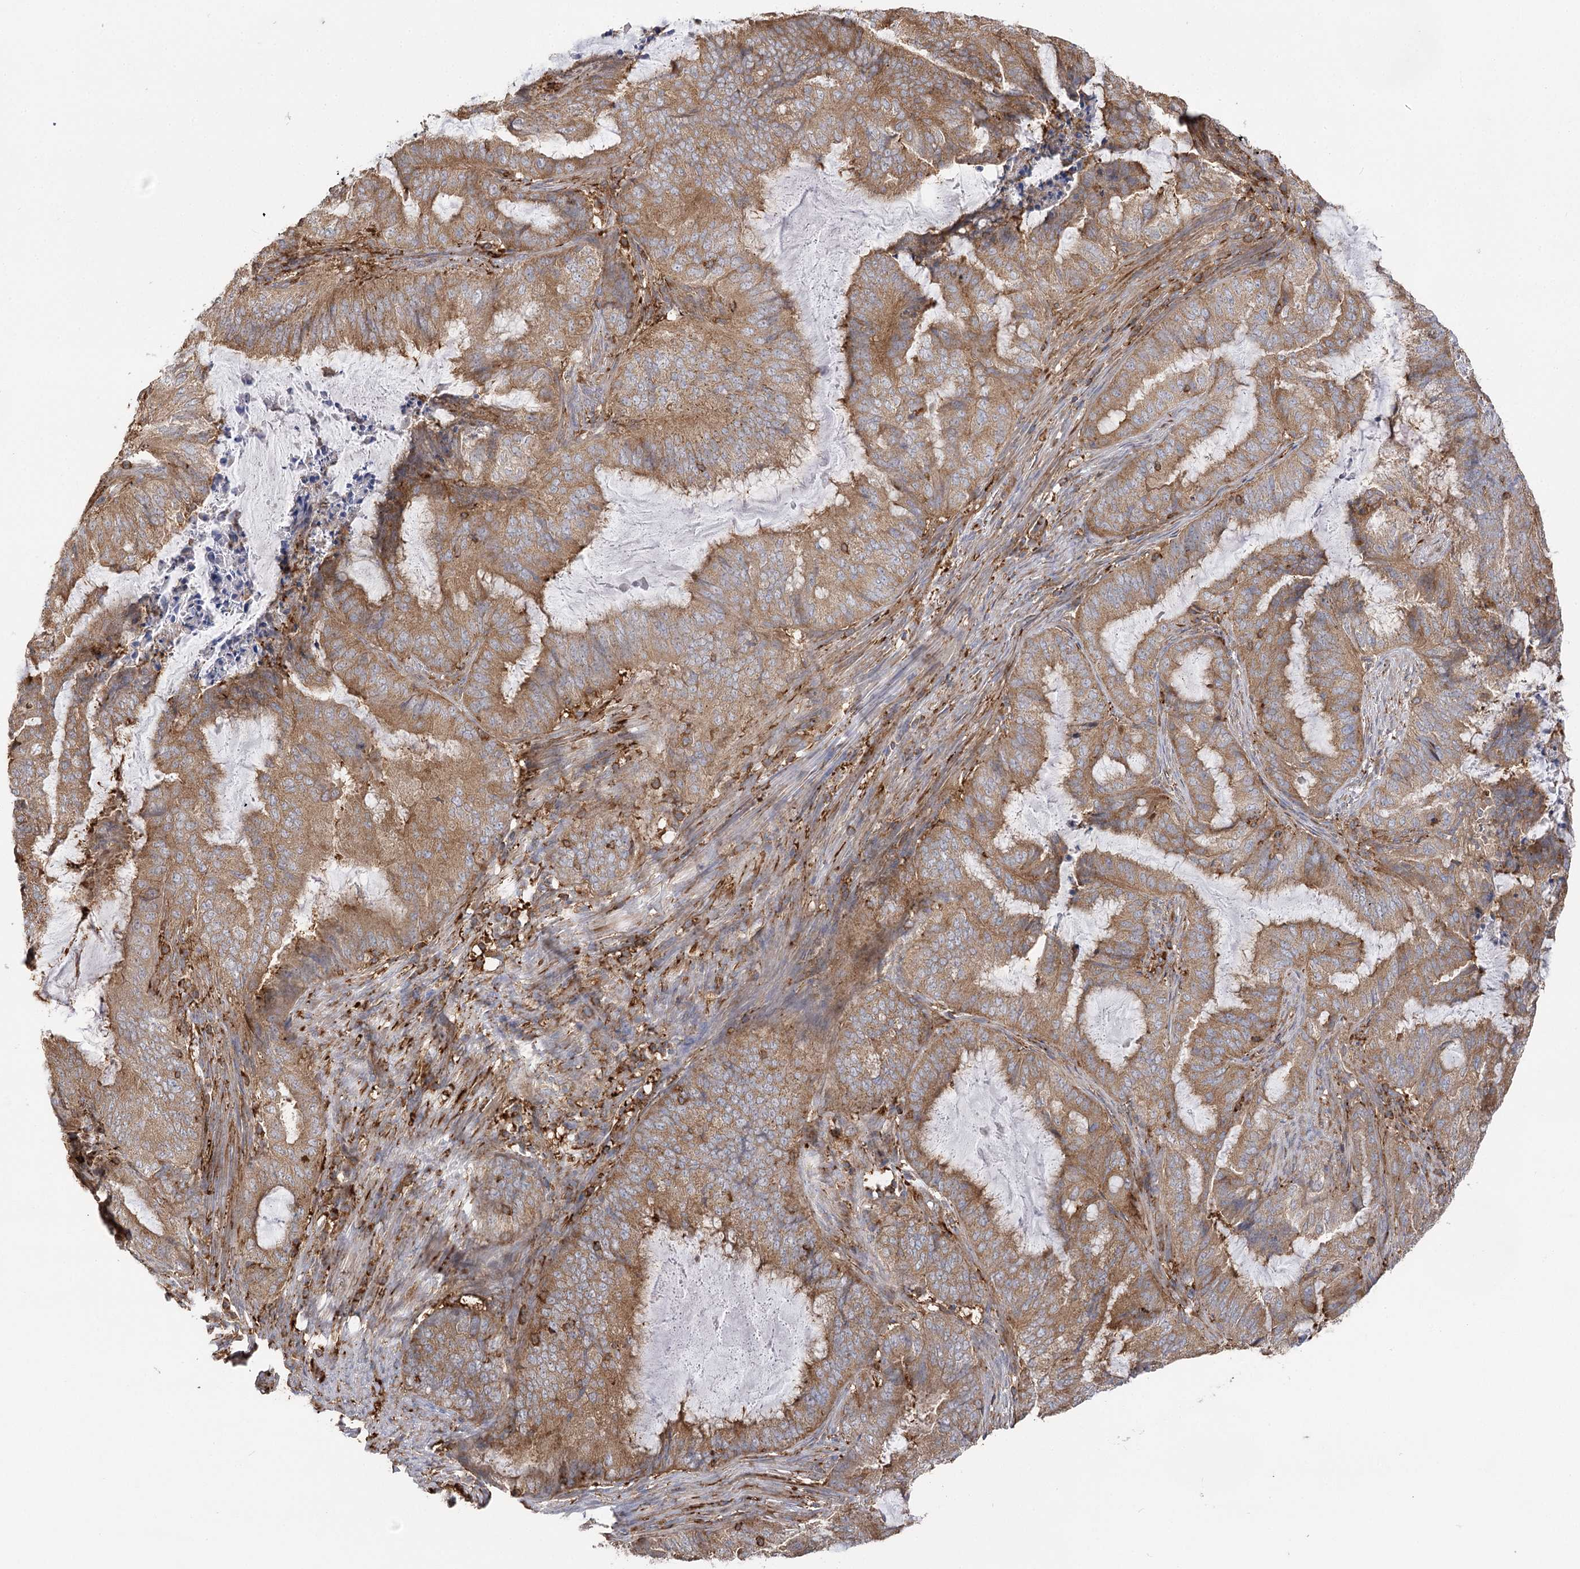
{"staining": {"intensity": "moderate", "quantity": ">75%", "location": "cytoplasmic/membranous"}, "tissue": "endometrial cancer", "cell_type": "Tumor cells", "image_type": "cancer", "snomed": [{"axis": "morphology", "description": "Adenocarcinoma, NOS"}, {"axis": "topography", "description": "Endometrium"}], "caption": "Immunohistochemical staining of human endometrial adenocarcinoma shows moderate cytoplasmic/membranous protein staining in about >75% of tumor cells. Using DAB (3,3'-diaminobenzidine) (brown) and hematoxylin (blue) stains, captured at high magnification using brightfield microscopy.", "gene": "SEC24B", "patient": {"sex": "female", "age": 51}}